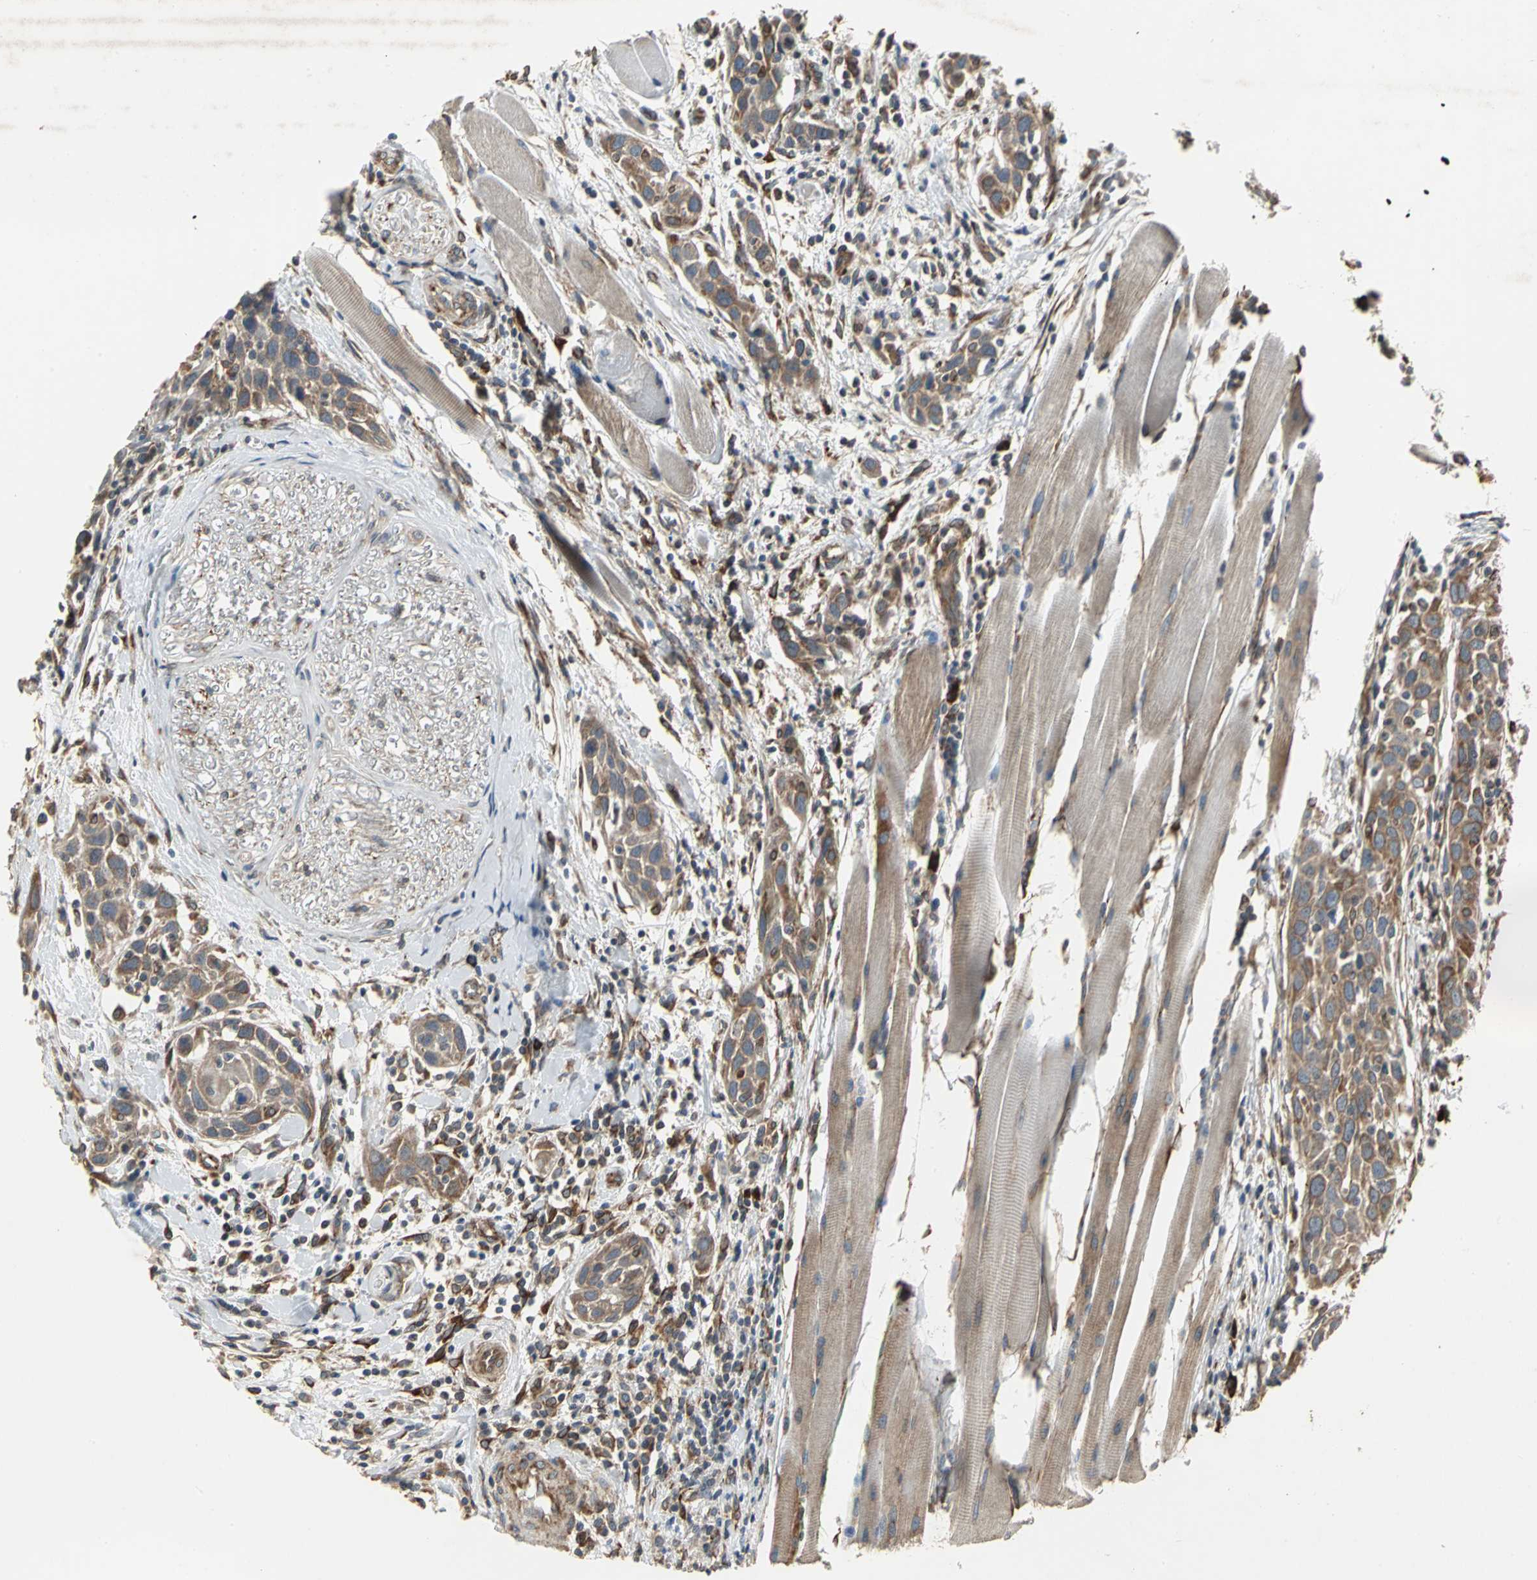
{"staining": {"intensity": "strong", "quantity": ">75%", "location": "cytoplasmic/membranous"}, "tissue": "head and neck cancer", "cell_type": "Tumor cells", "image_type": "cancer", "snomed": [{"axis": "morphology", "description": "Normal tissue, NOS"}, {"axis": "morphology", "description": "Squamous cell carcinoma, NOS"}, {"axis": "topography", "description": "Oral tissue"}, {"axis": "topography", "description": "Head-Neck"}], "caption": "Head and neck cancer (squamous cell carcinoma) was stained to show a protein in brown. There is high levels of strong cytoplasmic/membranous positivity in approximately >75% of tumor cells. (DAB IHC with brightfield microscopy, high magnification).", "gene": "SYVN1", "patient": {"sex": "female", "age": 50}}